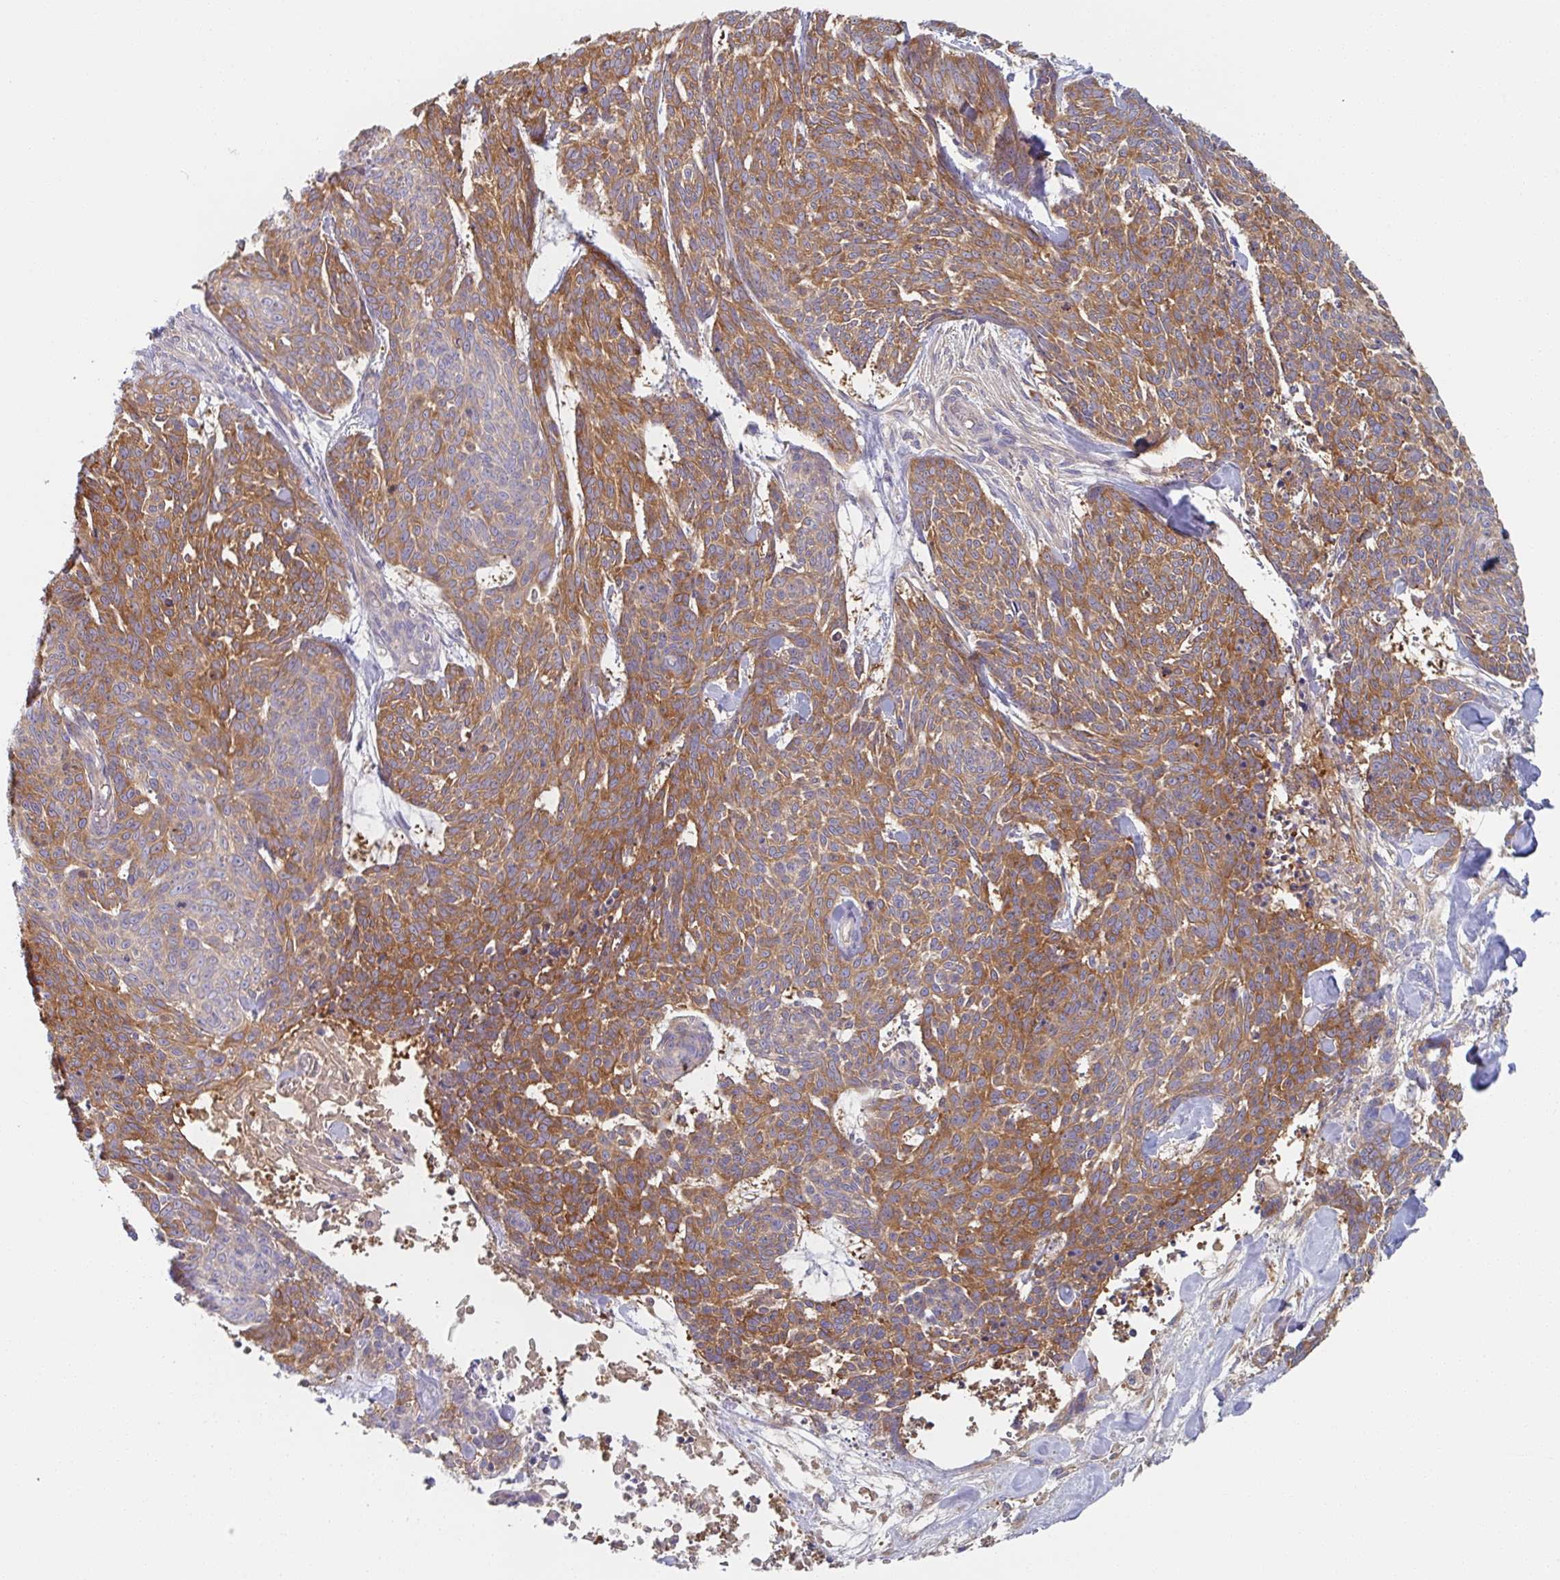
{"staining": {"intensity": "moderate", "quantity": ">75%", "location": "cytoplasmic/membranous"}, "tissue": "skin cancer", "cell_type": "Tumor cells", "image_type": "cancer", "snomed": [{"axis": "morphology", "description": "Basal cell carcinoma"}, {"axis": "topography", "description": "Skin"}], "caption": "Basal cell carcinoma (skin) tissue shows moderate cytoplasmic/membranous positivity in about >75% of tumor cells, visualized by immunohistochemistry. (Brightfield microscopy of DAB IHC at high magnification).", "gene": "AMPD2", "patient": {"sex": "female", "age": 93}}